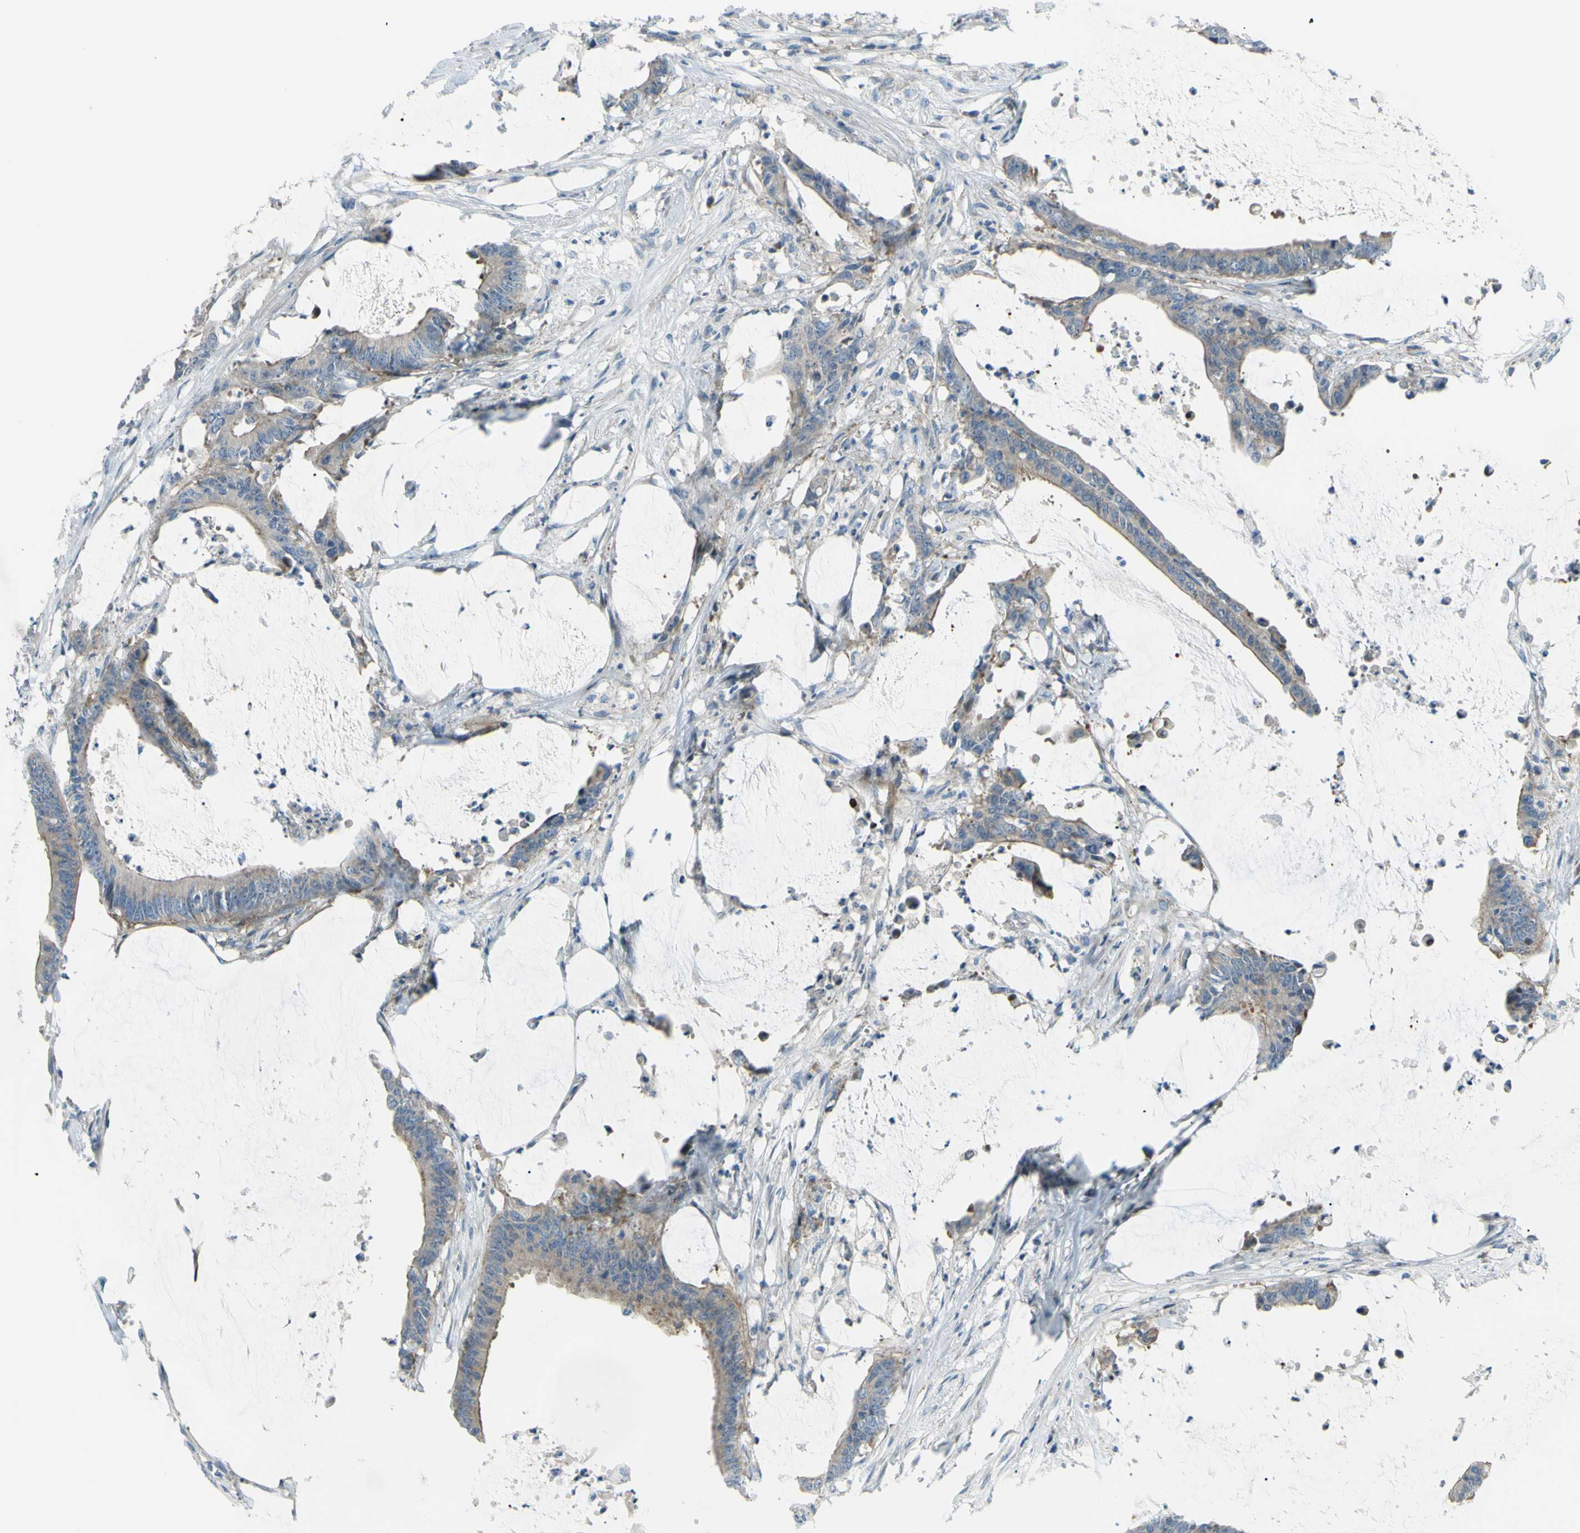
{"staining": {"intensity": "weak", "quantity": ">75%", "location": "cytoplasmic/membranous"}, "tissue": "colorectal cancer", "cell_type": "Tumor cells", "image_type": "cancer", "snomed": [{"axis": "morphology", "description": "Adenocarcinoma, NOS"}, {"axis": "topography", "description": "Rectum"}], "caption": "The photomicrograph demonstrates immunohistochemical staining of colorectal adenocarcinoma. There is weak cytoplasmic/membranous expression is present in about >75% of tumor cells. The protein is shown in brown color, while the nuclei are stained blue.", "gene": "PAK2", "patient": {"sex": "female", "age": 66}}